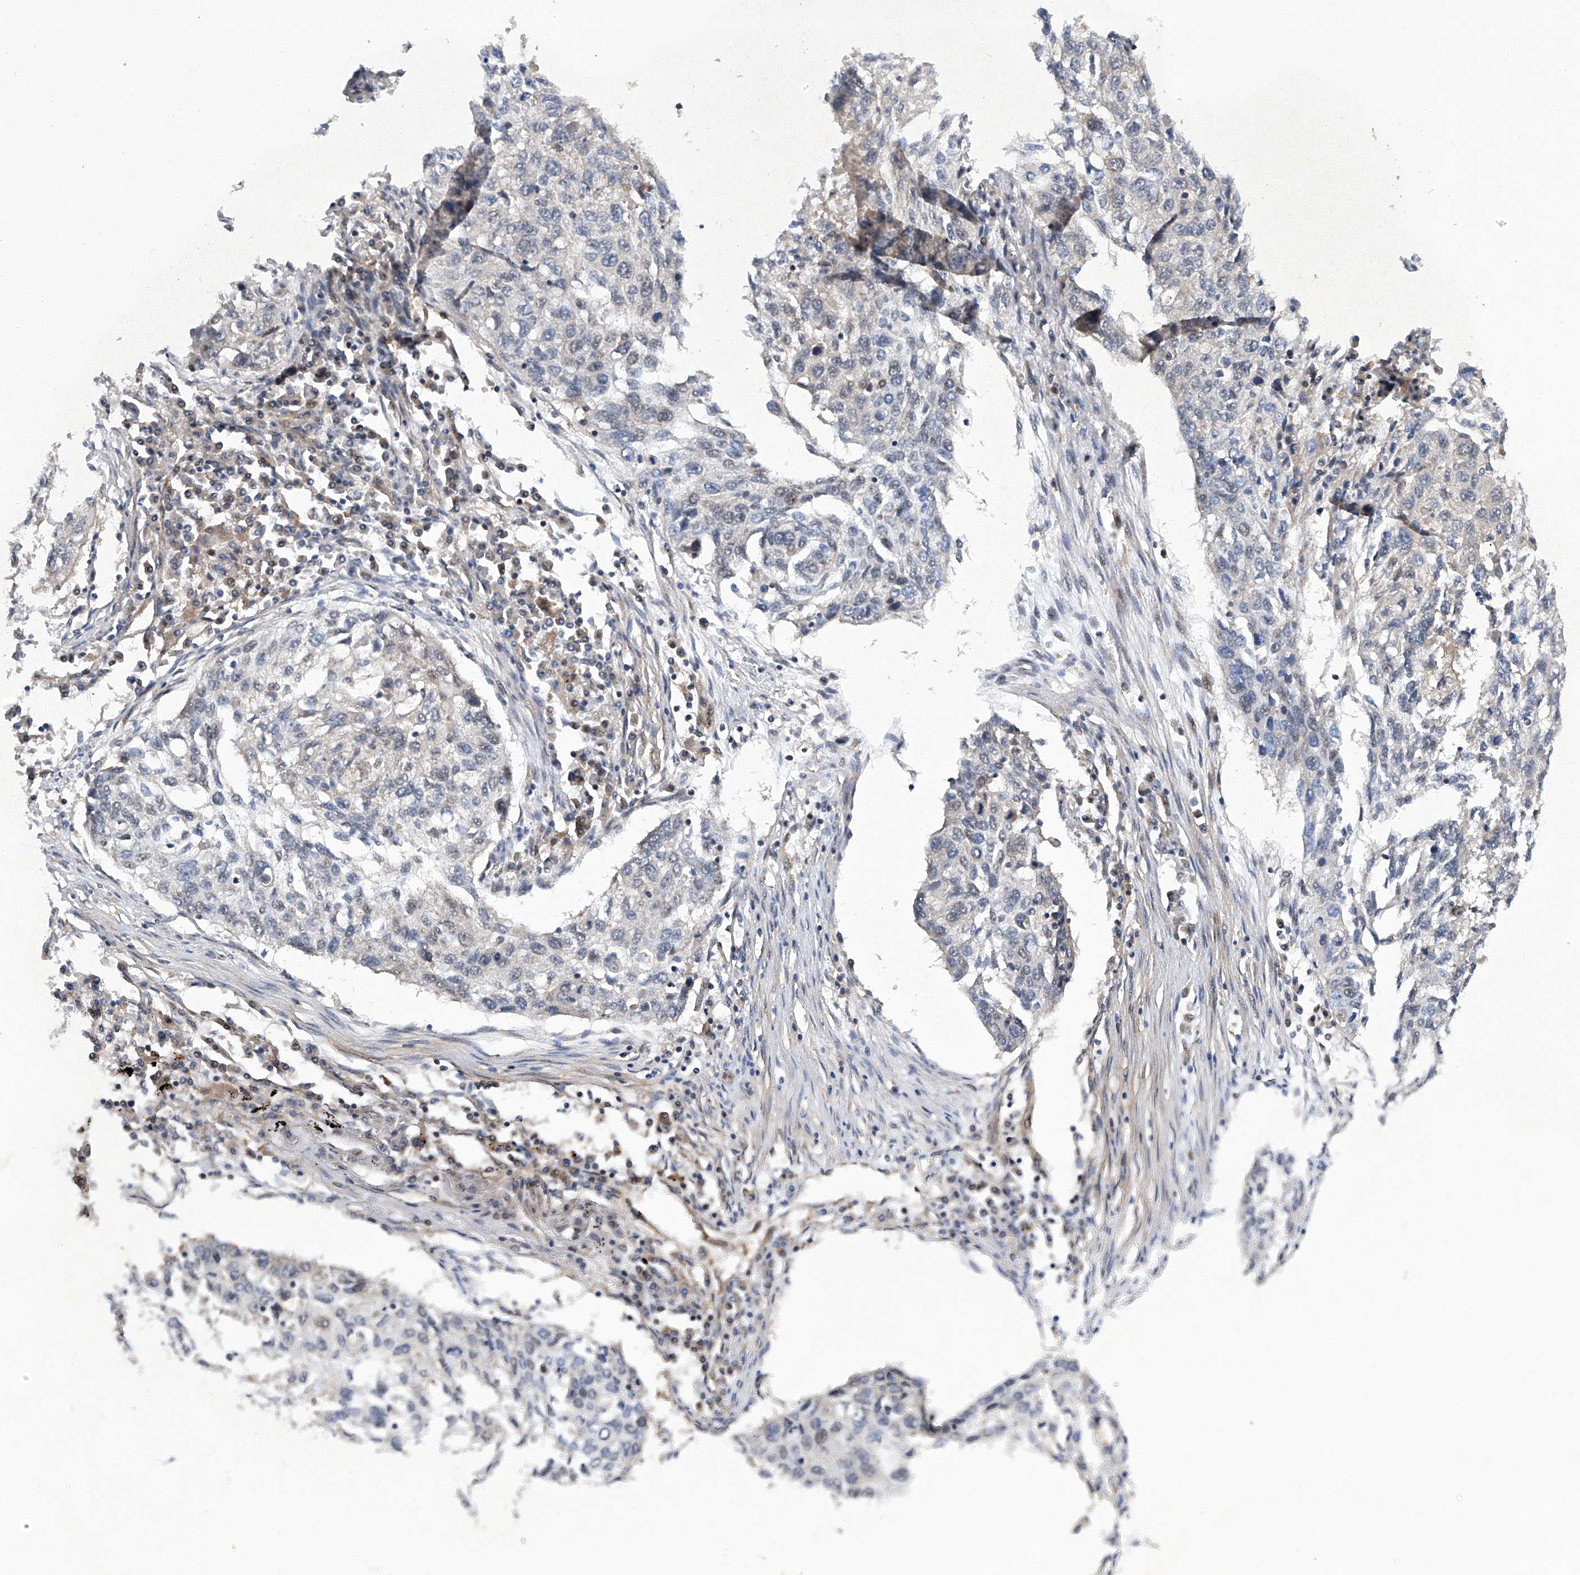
{"staining": {"intensity": "weak", "quantity": "<25%", "location": "cytoplasmic/membranous"}, "tissue": "lung cancer", "cell_type": "Tumor cells", "image_type": "cancer", "snomed": [{"axis": "morphology", "description": "Squamous cell carcinoma, NOS"}, {"axis": "topography", "description": "Lung"}], "caption": "The histopathology image shows no staining of tumor cells in squamous cell carcinoma (lung).", "gene": "CISH", "patient": {"sex": "female", "age": 63}}